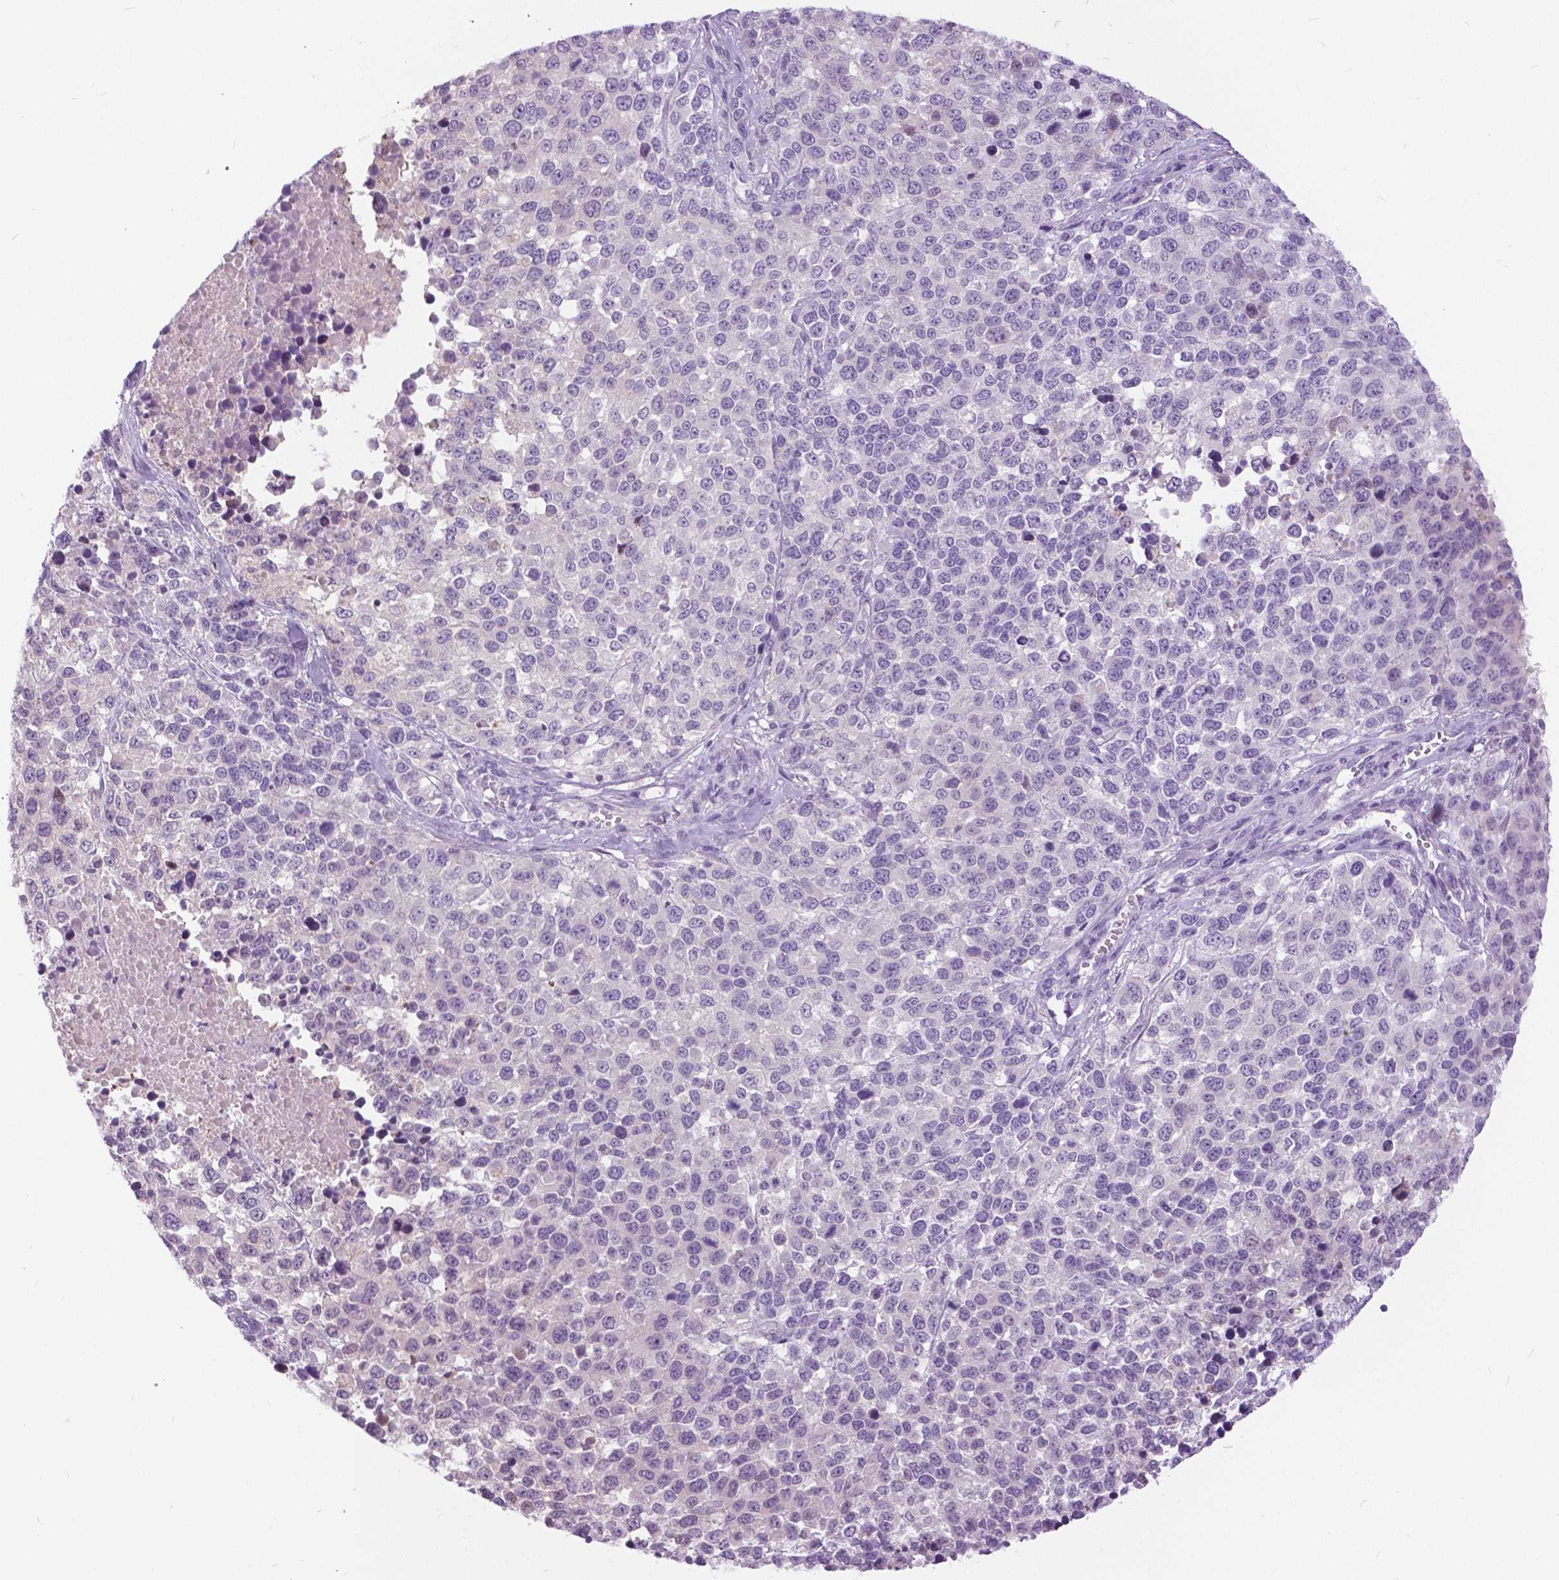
{"staining": {"intensity": "negative", "quantity": "none", "location": "none"}, "tissue": "melanoma", "cell_type": "Tumor cells", "image_type": "cancer", "snomed": [{"axis": "morphology", "description": "Malignant melanoma, Metastatic site"}, {"axis": "topography", "description": "Skin"}], "caption": "Malignant melanoma (metastatic site) was stained to show a protein in brown. There is no significant positivity in tumor cells.", "gene": "TP53TG5", "patient": {"sex": "male", "age": 84}}